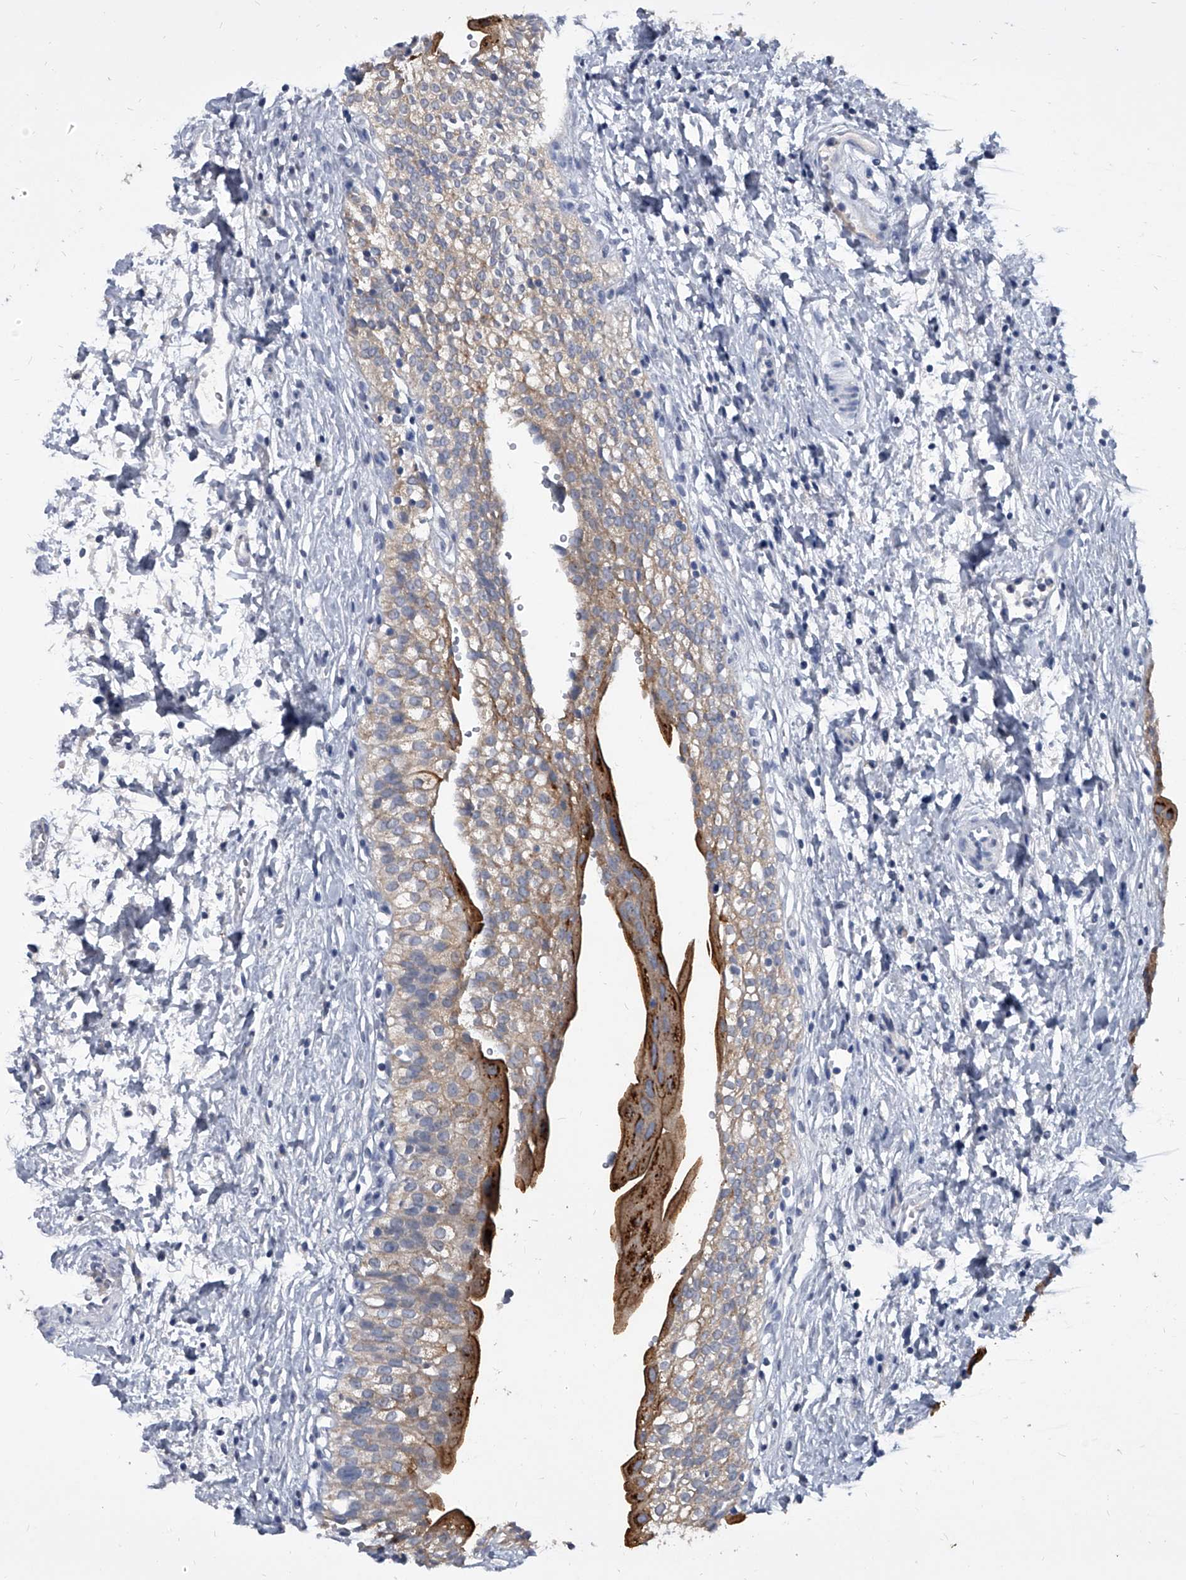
{"staining": {"intensity": "strong", "quantity": "25%-75%", "location": "cytoplasmic/membranous"}, "tissue": "urinary bladder", "cell_type": "Urothelial cells", "image_type": "normal", "snomed": [{"axis": "morphology", "description": "Normal tissue, NOS"}, {"axis": "topography", "description": "Urinary bladder"}], "caption": "IHC (DAB (3,3'-diaminobenzidine)) staining of benign urinary bladder exhibits strong cytoplasmic/membranous protein staining in about 25%-75% of urothelial cells.", "gene": "BCAS1", "patient": {"sex": "male", "age": 51}}